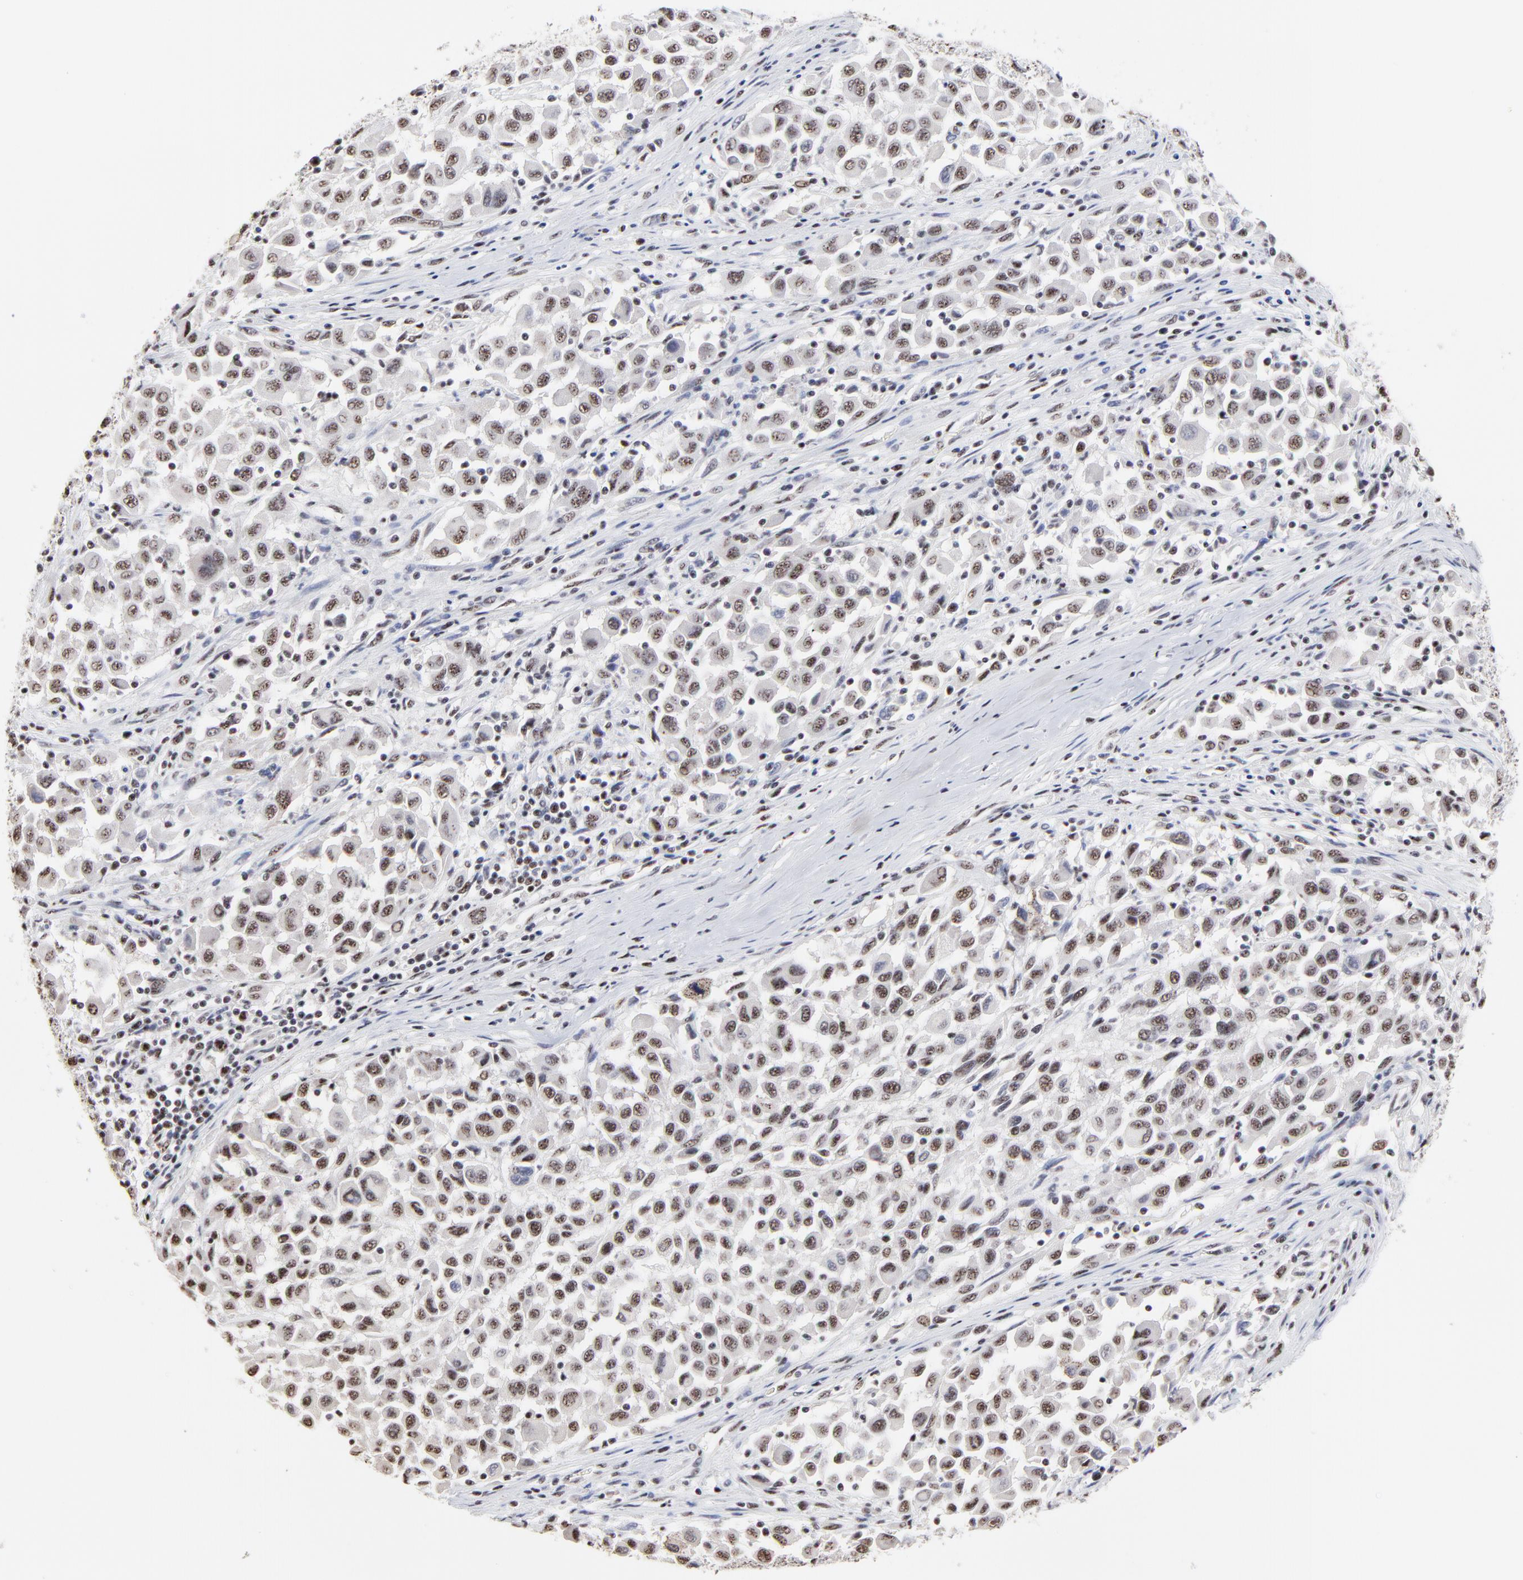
{"staining": {"intensity": "weak", "quantity": ">75%", "location": "nuclear"}, "tissue": "melanoma", "cell_type": "Tumor cells", "image_type": "cancer", "snomed": [{"axis": "morphology", "description": "Malignant melanoma, Metastatic site"}, {"axis": "topography", "description": "Lymph node"}], "caption": "IHC photomicrograph of neoplastic tissue: human melanoma stained using IHC reveals low levels of weak protein expression localized specifically in the nuclear of tumor cells, appearing as a nuclear brown color.", "gene": "MBD4", "patient": {"sex": "male", "age": 61}}